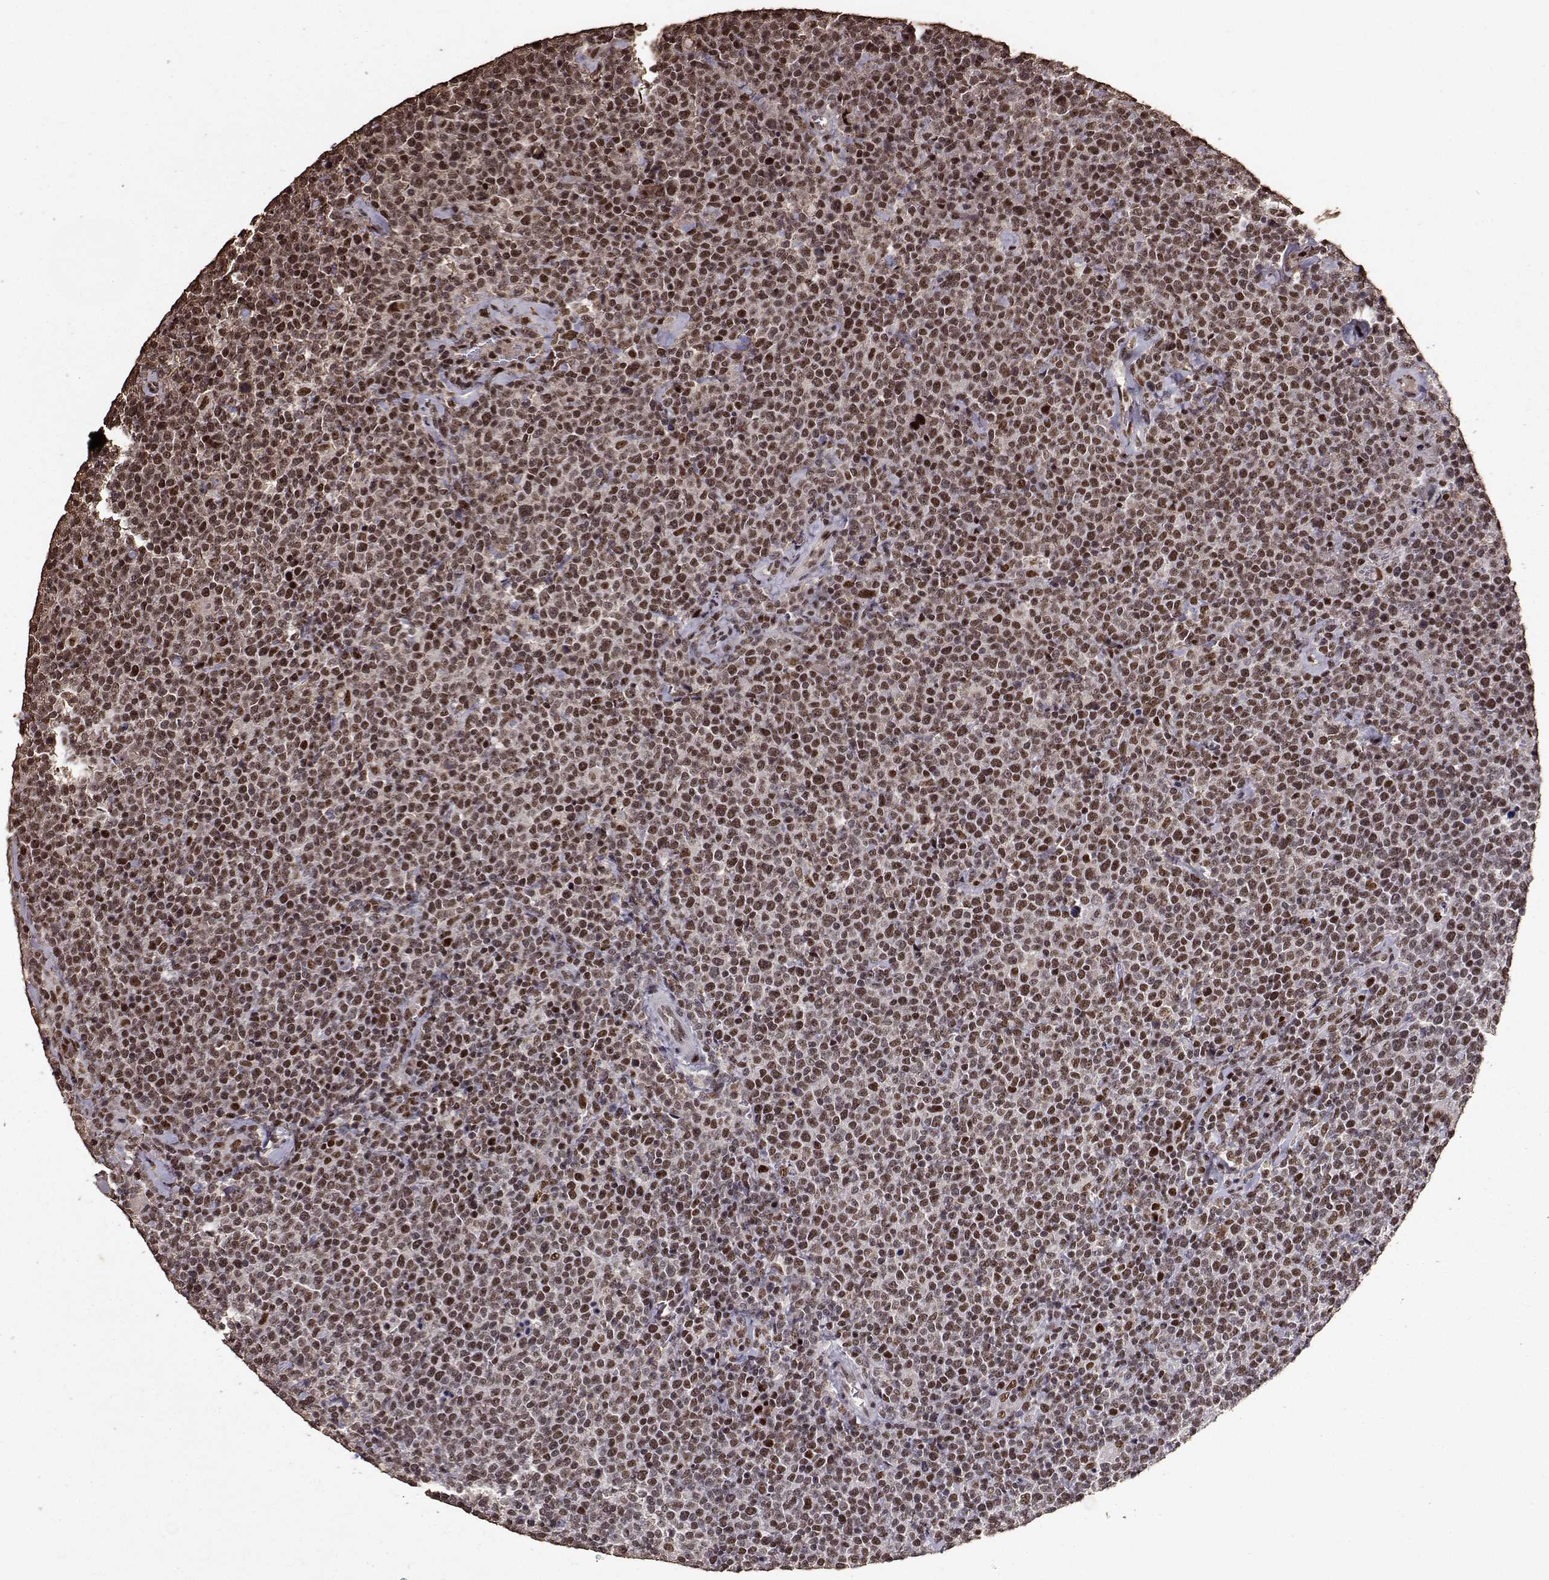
{"staining": {"intensity": "moderate", "quantity": ">75%", "location": "nuclear"}, "tissue": "lymphoma", "cell_type": "Tumor cells", "image_type": "cancer", "snomed": [{"axis": "morphology", "description": "Malignant lymphoma, non-Hodgkin's type, High grade"}, {"axis": "topography", "description": "Lymph node"}], "caption": "Human lymphoma stained for a protein (brown) displays moderate nuclear positive positivity in about >75% of tumor cells.", "gene": "TOE1", "patient": {"sex": "male", "age": 61}}